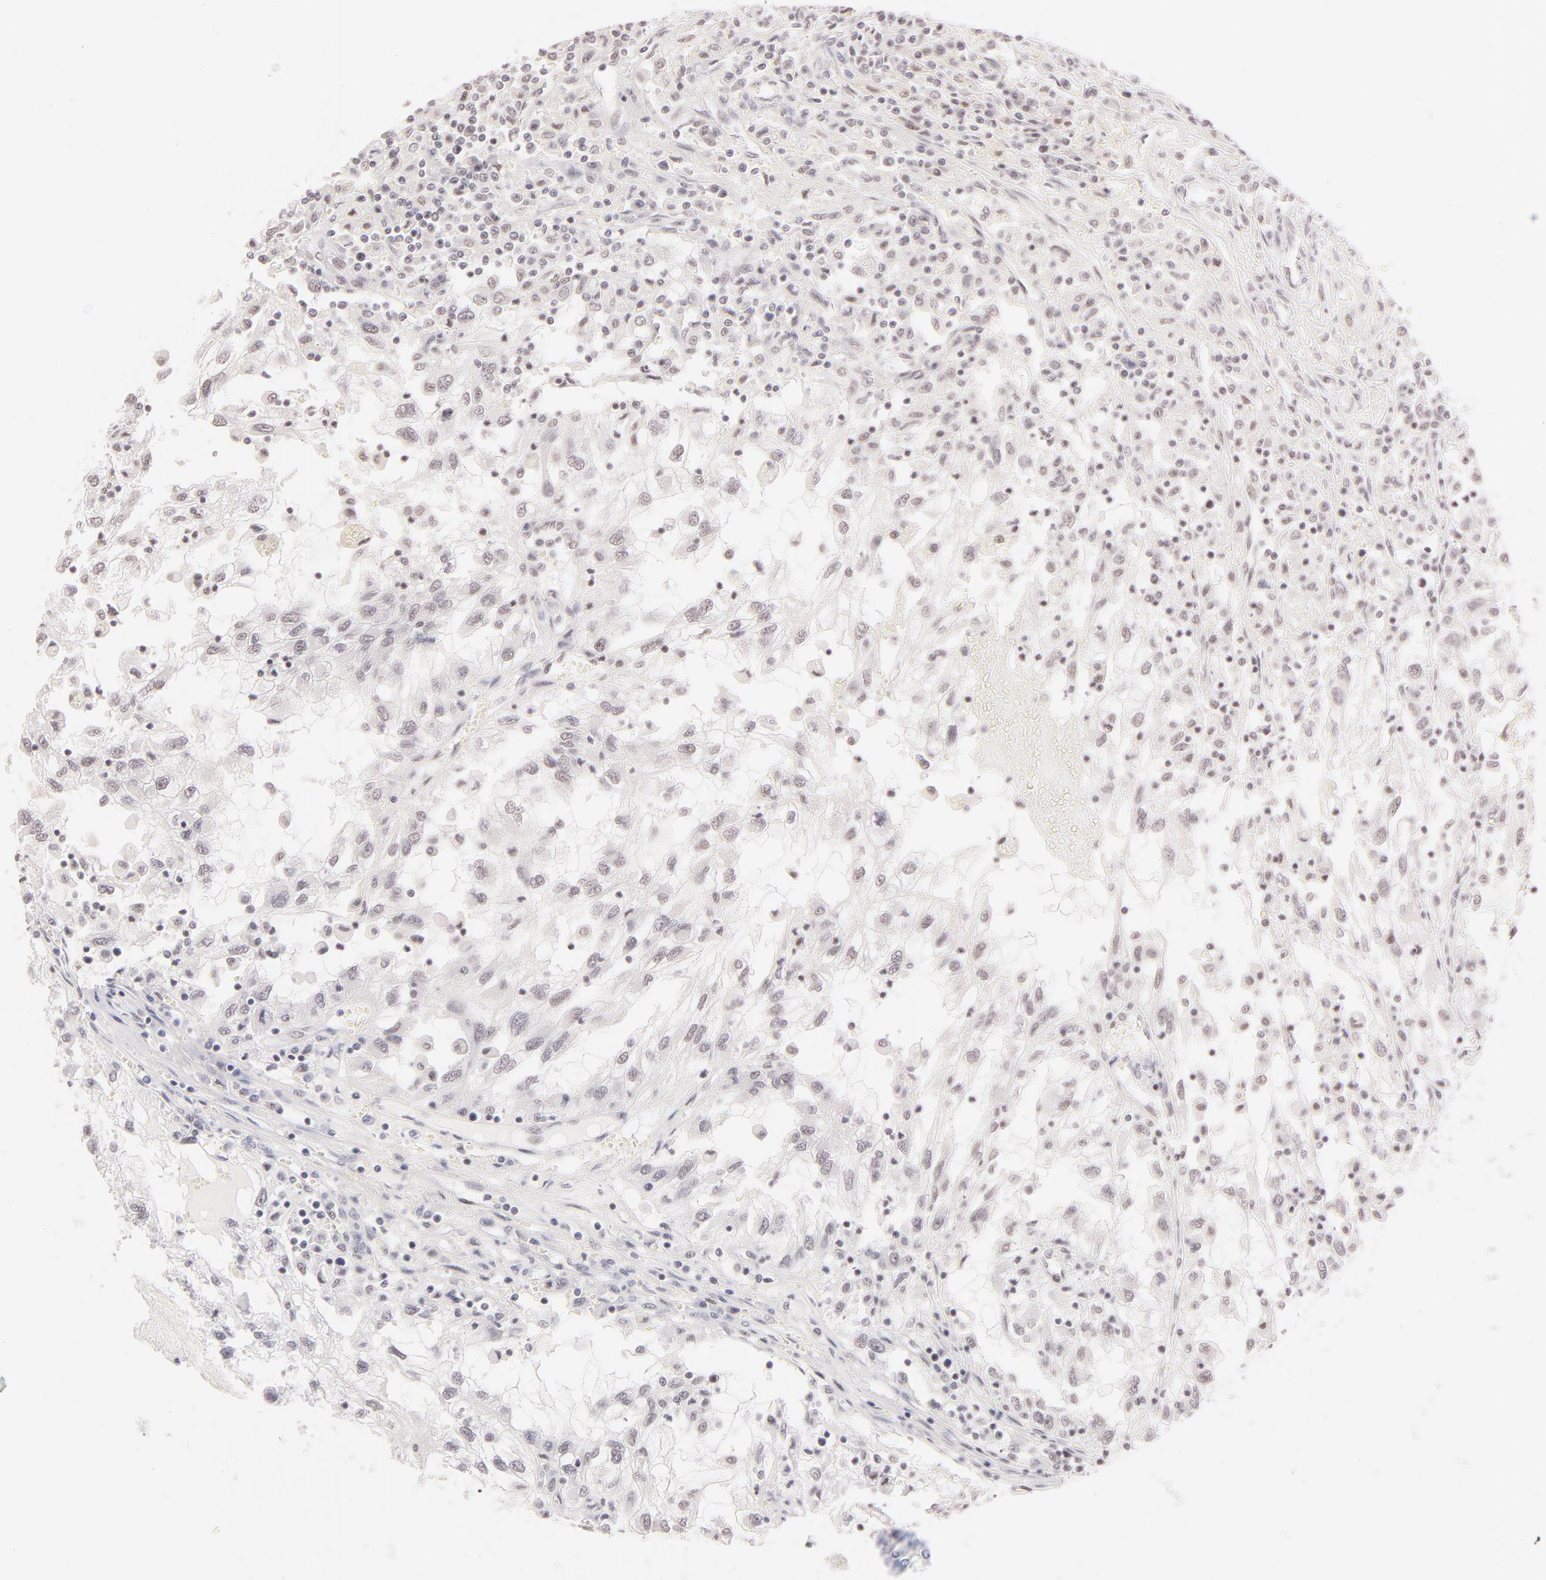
{"staining": {"intensity": "weak", "quantity": "25%-75%", "location": "nuclear"}, "tissue": "renal cancer", "cell_type": "Tumor cells", "image_type": "cancer", "snomed": [{"axis": "morphology", "description": "Normal tissue, NOS"}, {"axis": "morphology", "description": "Adenocarcinoma, NOS"}, {"axis": "topography", "description": "Kidney"}], "caption": "Immunohistochemistry (IHC) micrograph of human adenocarcinoma (renal) stained for a protein (brown), which shows low levels of weak nuclear staining in approximately 25%-75% of tumor cells.", "gene": "KHNYN", "patient": {"sex": "male", "age": 71}}